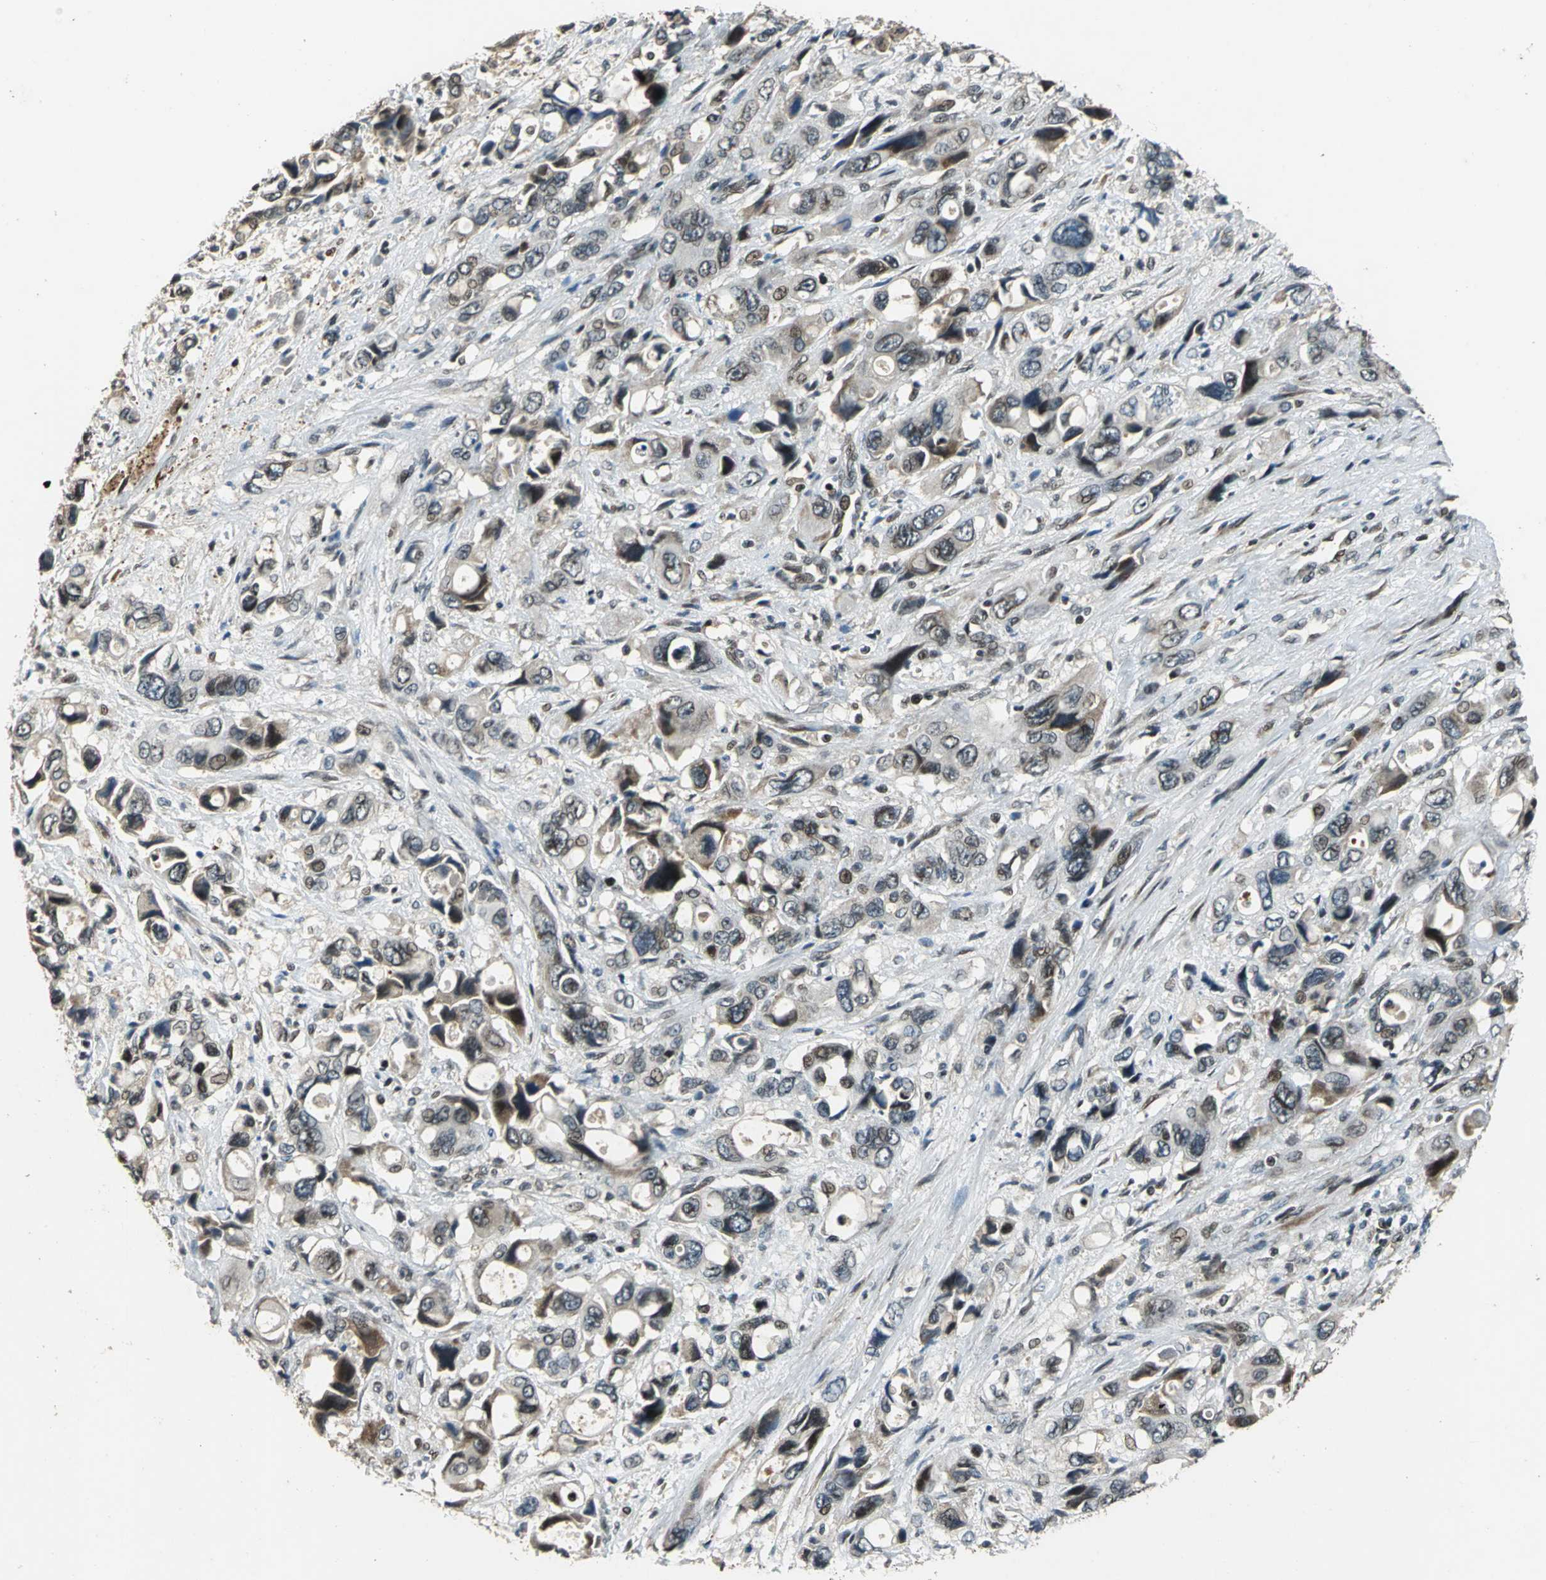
{"staining": {"intensity": "weak", "quantity": "25%-75%", "location": "cytoplasmic/membranous,nuclear"}, "tissue": "pancreatic cancer", "cell_type": "Tumor cells", "image_type": "cancer", "snomed": [{"axis": "morphology", "description": "Adenocarcinoma, NOS"}, {"axis": "topography", "description": "Pancreas"}], "caption": "Pancreatic cancer (adenocarcinoma) was stained to show a protein in brown. There is low levels of weak cytoplasmic/membranous and nuclear expression in about 25%-75% of tumor cells.", "gene": "BRIP1", "patient": {"sex": "male", "age": 46}}